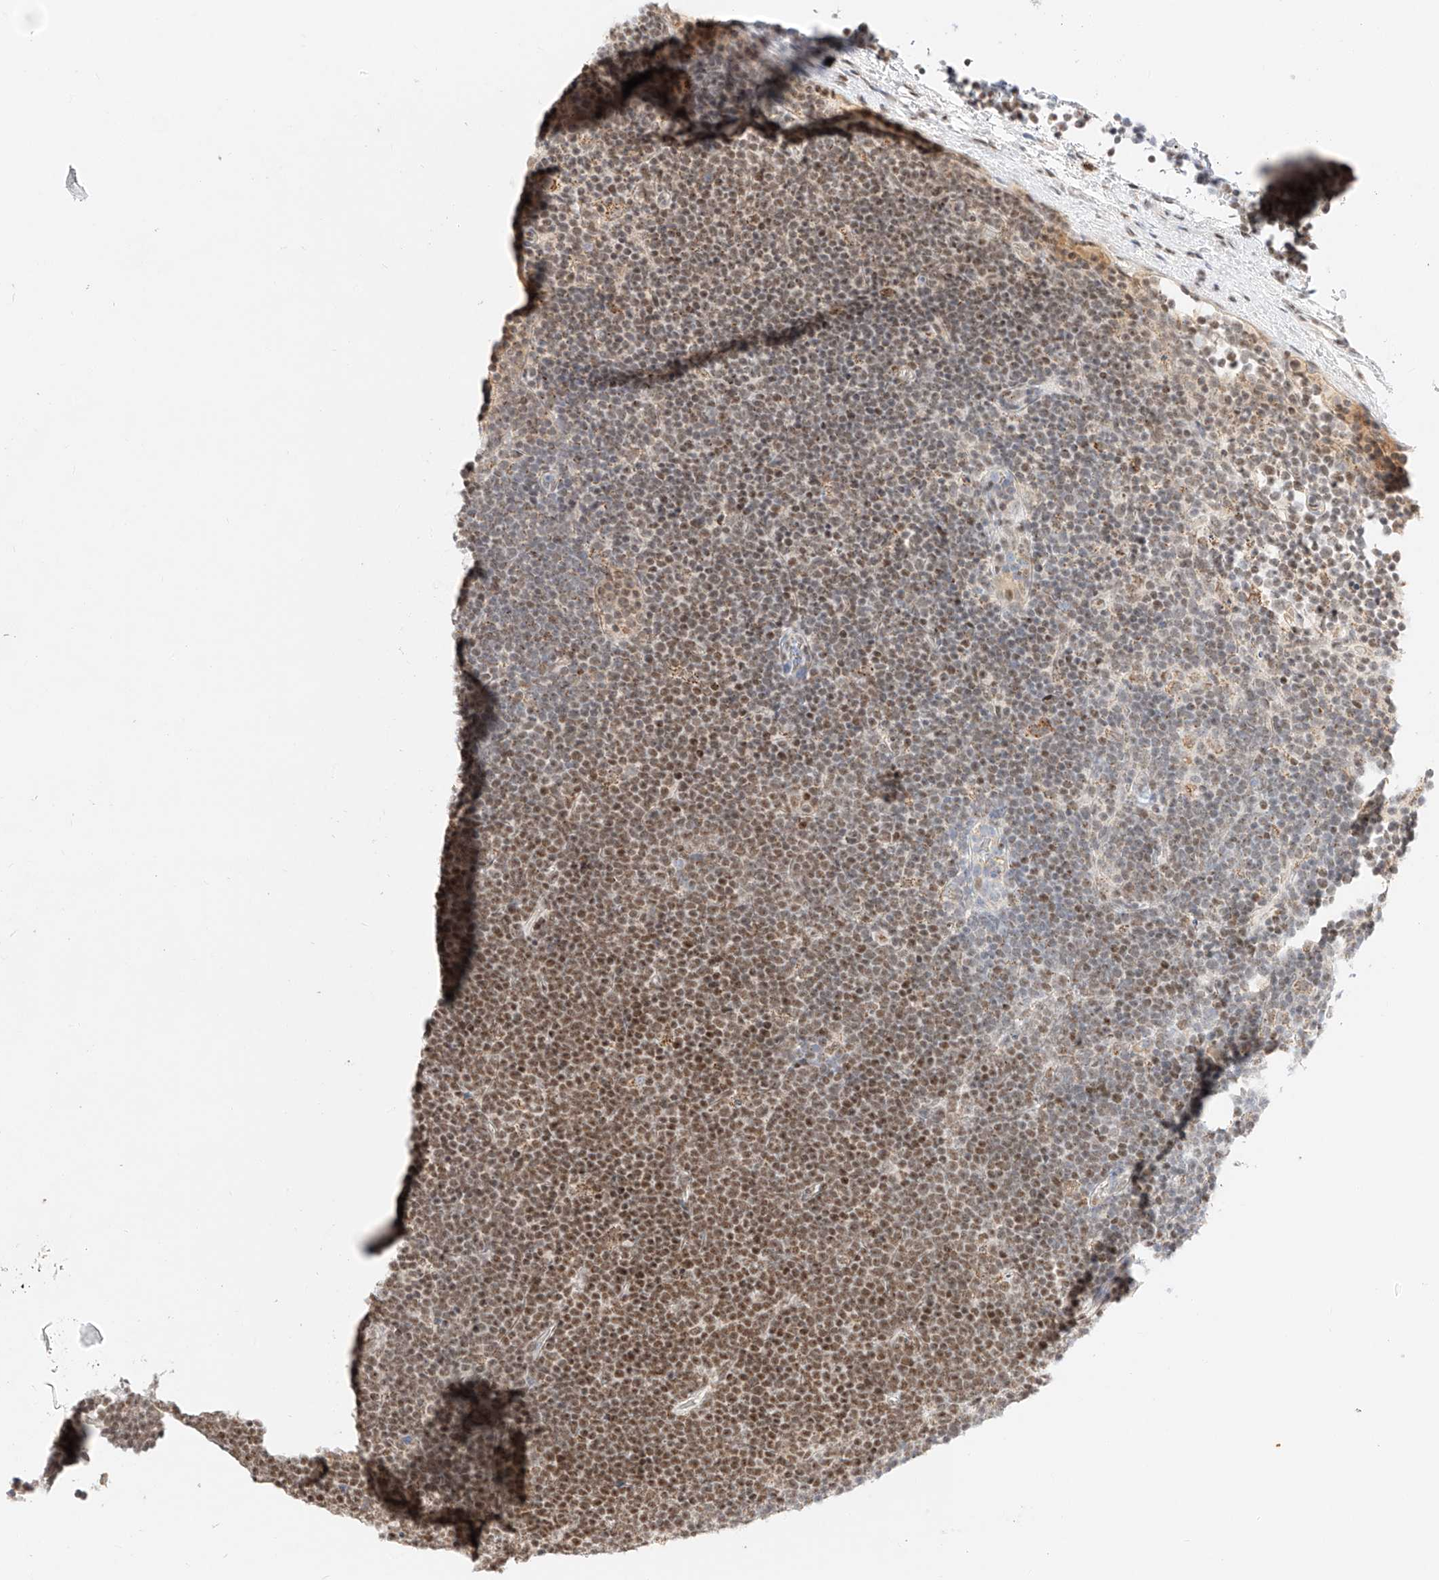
{"staining": {"intensity": "moderate", "quantity": "25%-75%", "location": "nuclear"}, "tissue": "lymphoma", "cell_type": "Tumor cells", "image_type": "cancer", "snomed": [{"axis": "morphology", "description": "Malignant lymphoma, non-Hodgkin's type, High grade"}, {"axis": "topography", "description": "Lymph node"}], "caption": "High-grade malignant lymphoma, non-Hodgkin's type stained with a protein marker displays moderate staining in tumor cells.", "gene": "NRF1", "patient": {"sex": "male", "age": 13}}